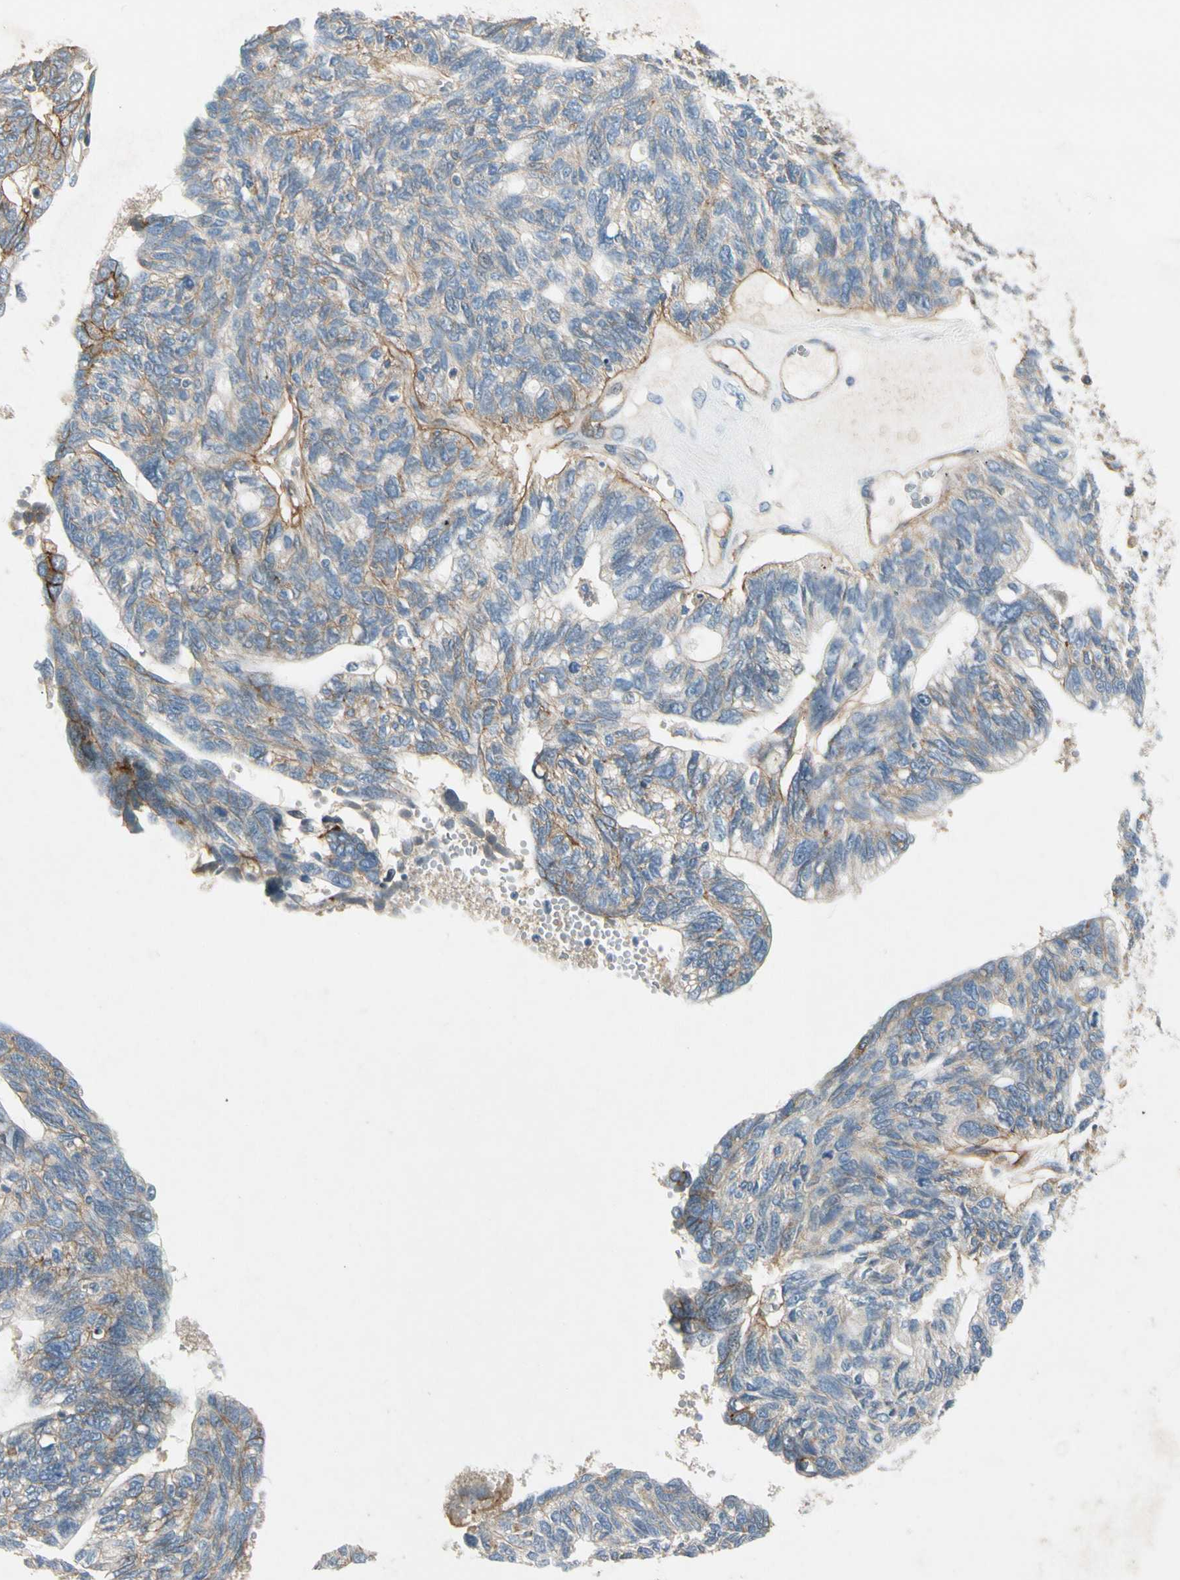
{"staining": {"intensity": "weak", "quantity": ">75%", "location": "cytoplasmic/membranous"}, "tissue": "ovarian cancer", "cell_type": "Tumor cells", "image_type": "cancer", "snomed": [{"axis": "morphology", "description": "Cystadenocarcinoma, serous, NOS"}, {"axis": "topography", "description": "Ovary"}], "caption": "Weak cytoplasmic/membranous positivity is appreciated in about >75% of tumor cells in ovarian cancer.", "gene": "ITGA3", "patient": {"sex": "female", "age": 79}}